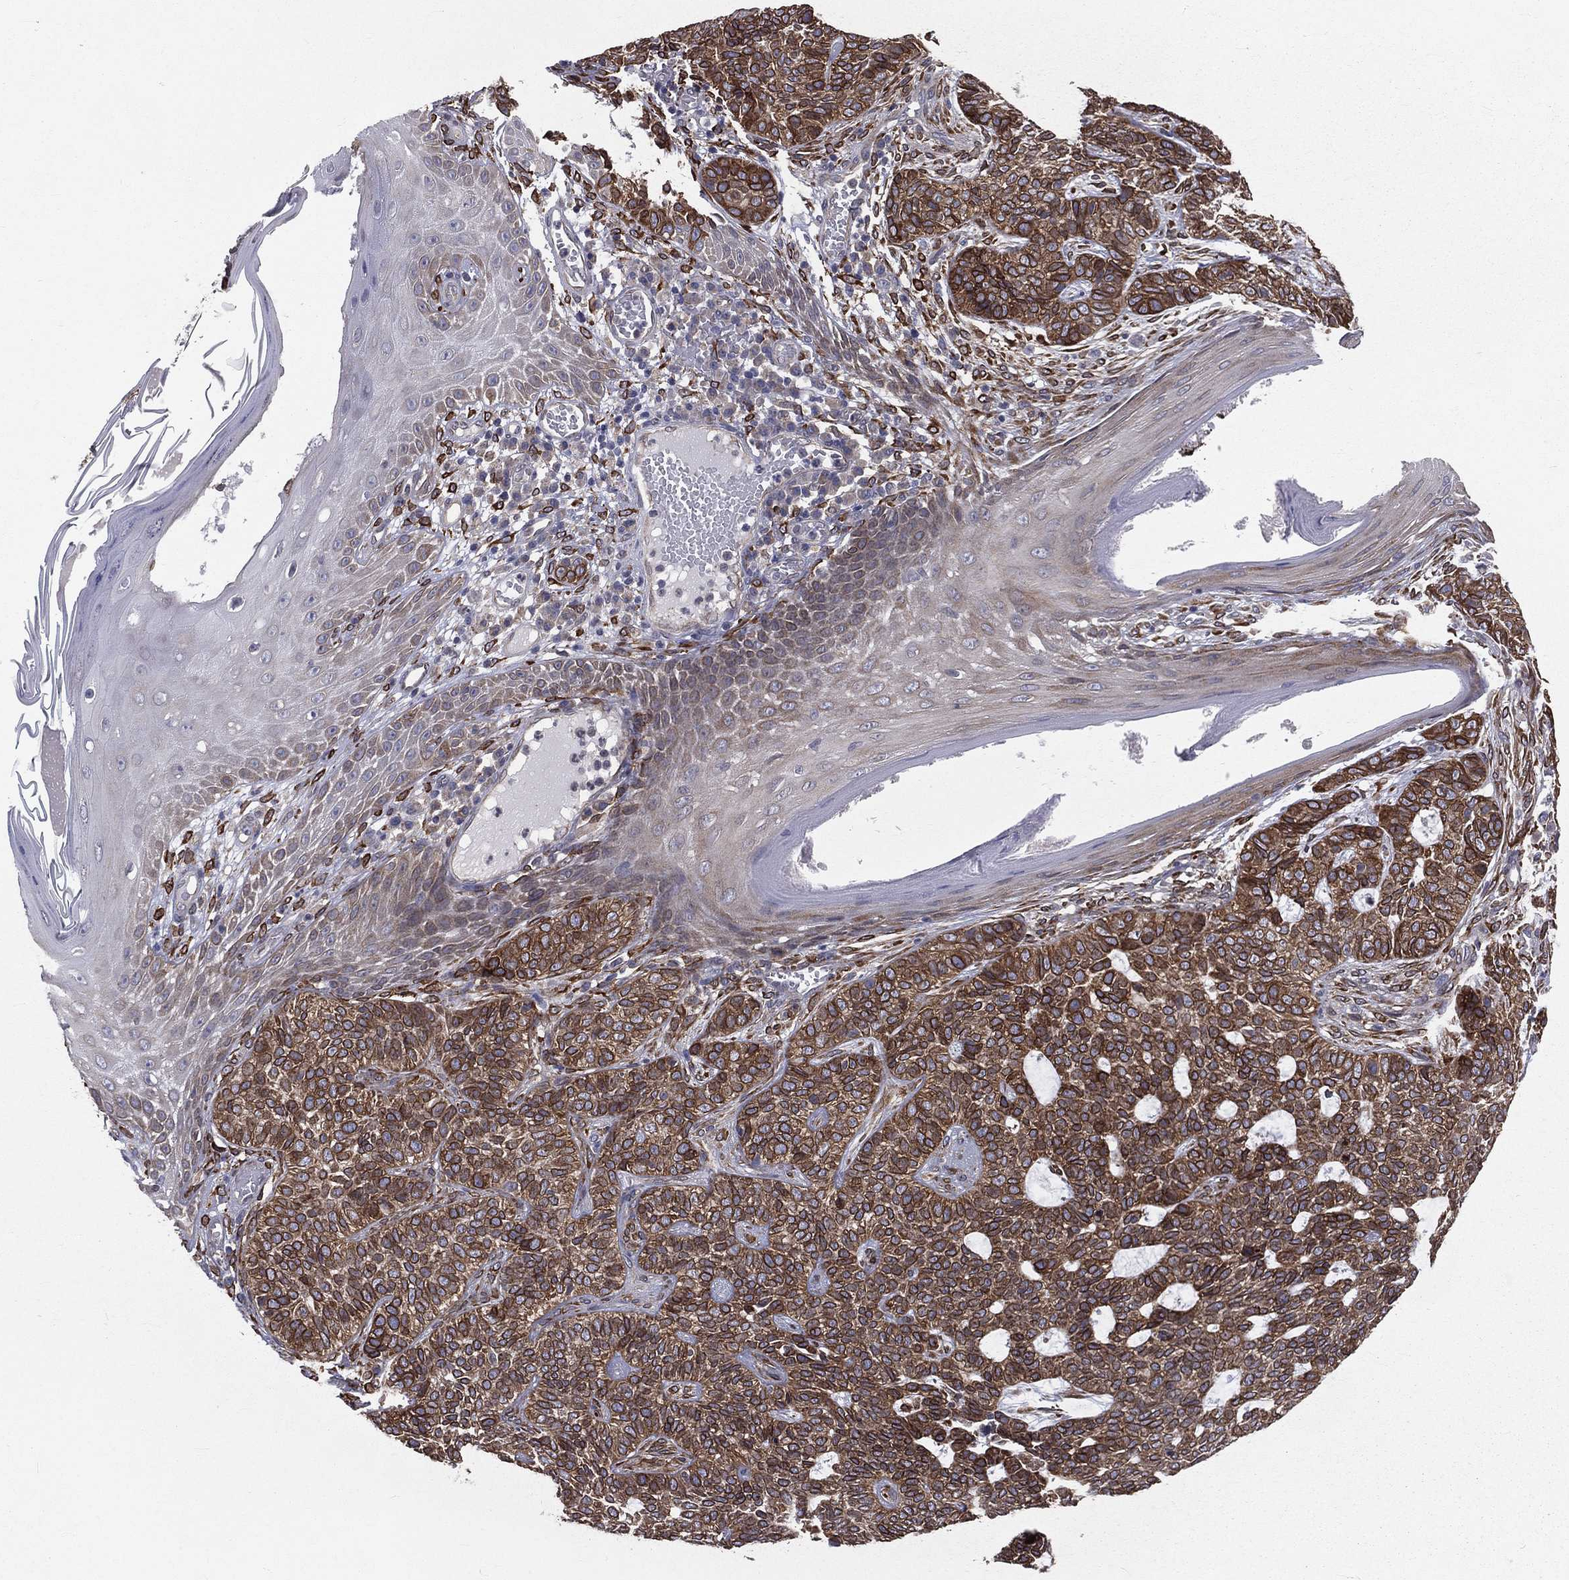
{"staining": {"intensity": "strong", "quantity": ">75%", "location": "cytoplasmic/membranous"}, "tissue": "skin cancer", "cell_type": "Tumor cells", "image_type": "cancer", "snomed": [{"axis": "morphology", "description": "Basal cell carcinoma"}, {"axis": "topography", "description": "Skin"}], "caption": "A brown stain highlights strong cytoplasmic/membranous positivity of a protein in human skin basal cell carcinoma tumor cells. (Stains: DAB (3,3'-diaminobenzidine) in brown, nuclei in blue, Microscopy: brightfield microscopy at high magnification).", "gene": "PGRMC1", "patient": {"sex": "female", "age": 69}}